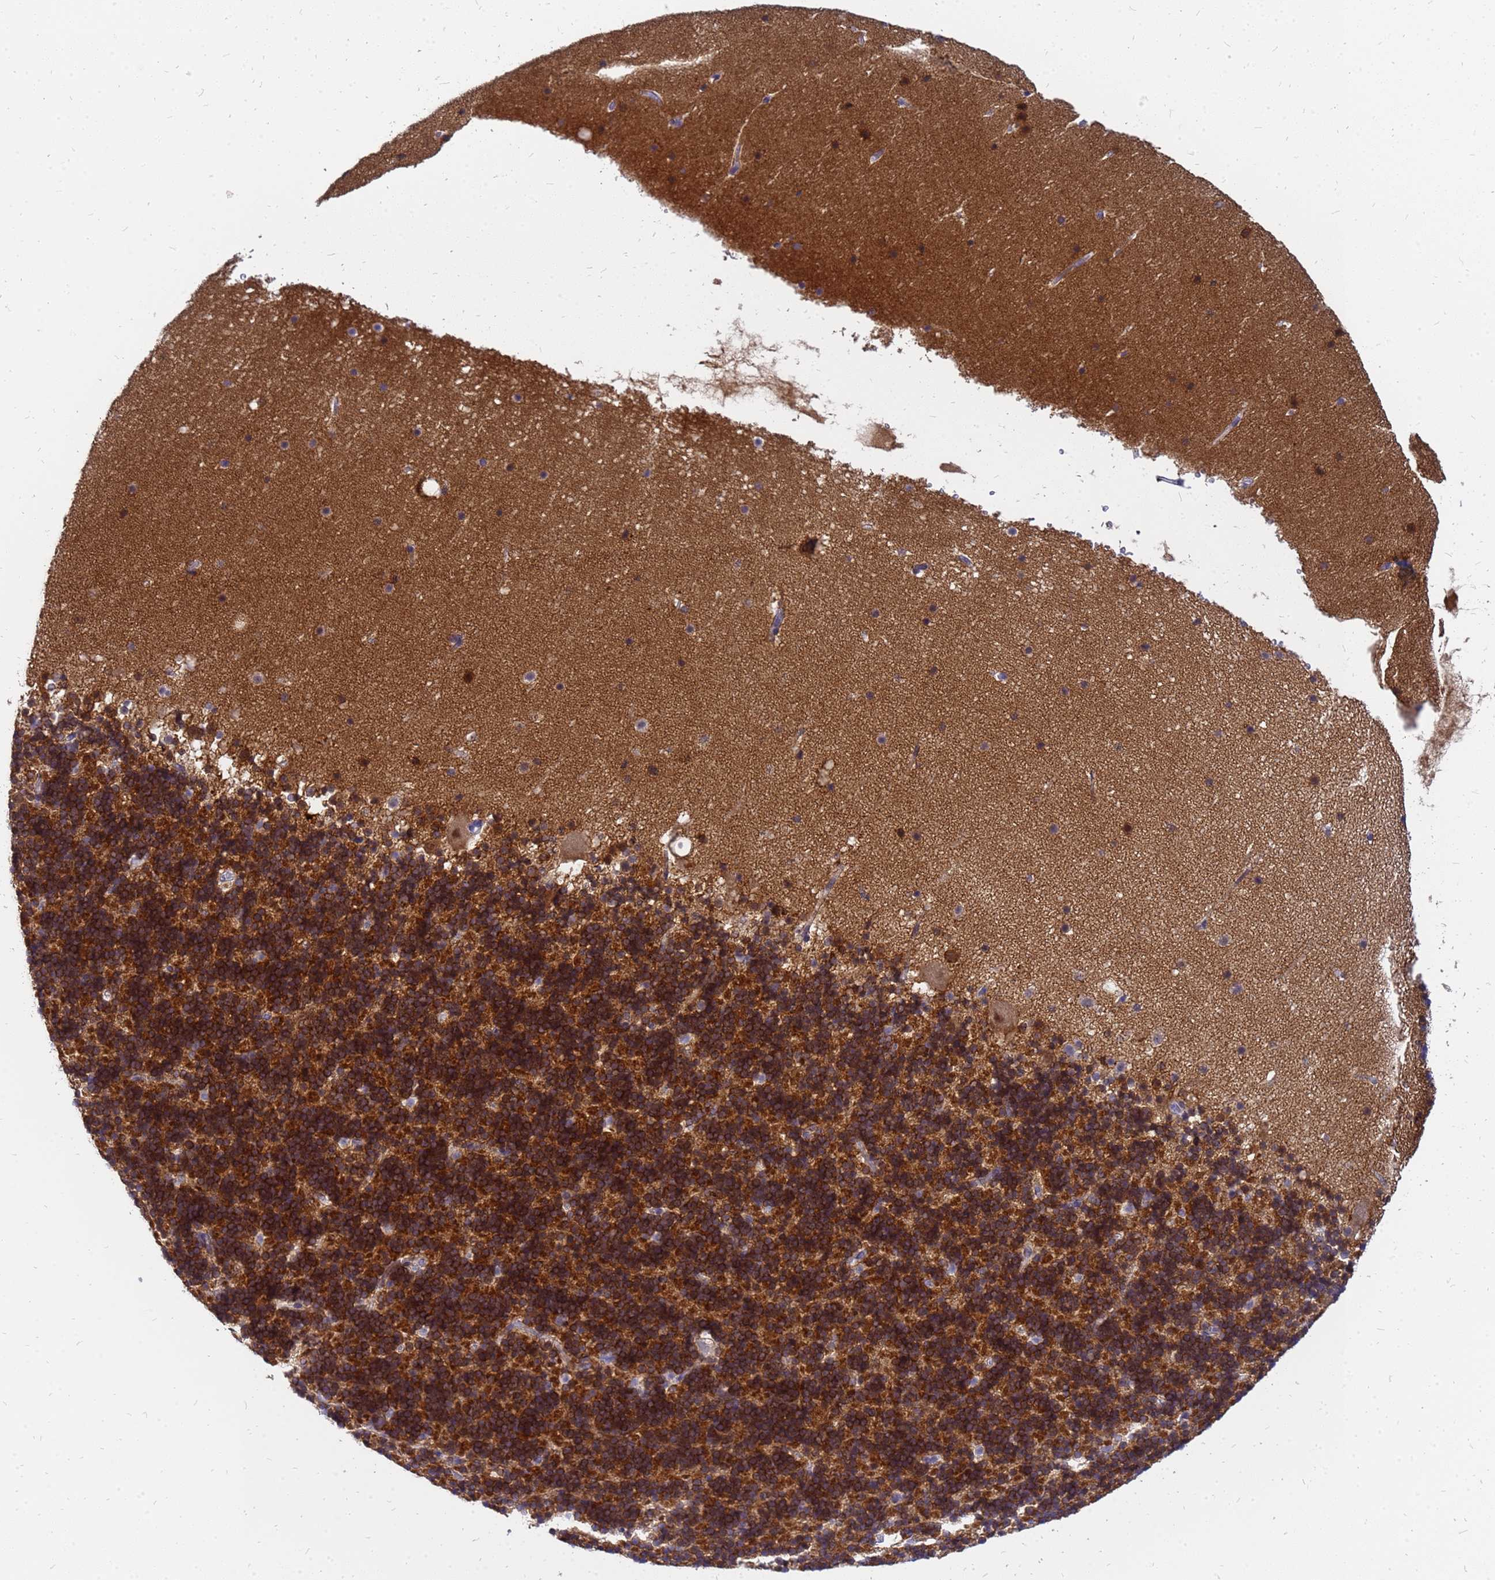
{"staining": {"intensity": "strong", "quantity": "25%-75%", "location": "cytoplasmic/membranous"}, "tissue": "cerebellum", "cell_type": "Cells in granular layer", "image_type": "normal", "snomed": [{"axis": "morphology", "description": "Normal tissue, NOS"}, {"axis": "topography", "description": "Cerebellum"}], "caption": "Cerebellum stained with immunohistochemistry displays strong cytoplasmic/membranous expression in approximately 25%-75% of cells in granular layer. The protein is stained brown, and the nuclei are stained in blue (DAB (3,3'-diaminobenzidine) IHC with brightfield microscopy, high magnification).", "gene": "SRGAP3", "patient": {"sex": "male", "age": 57}}